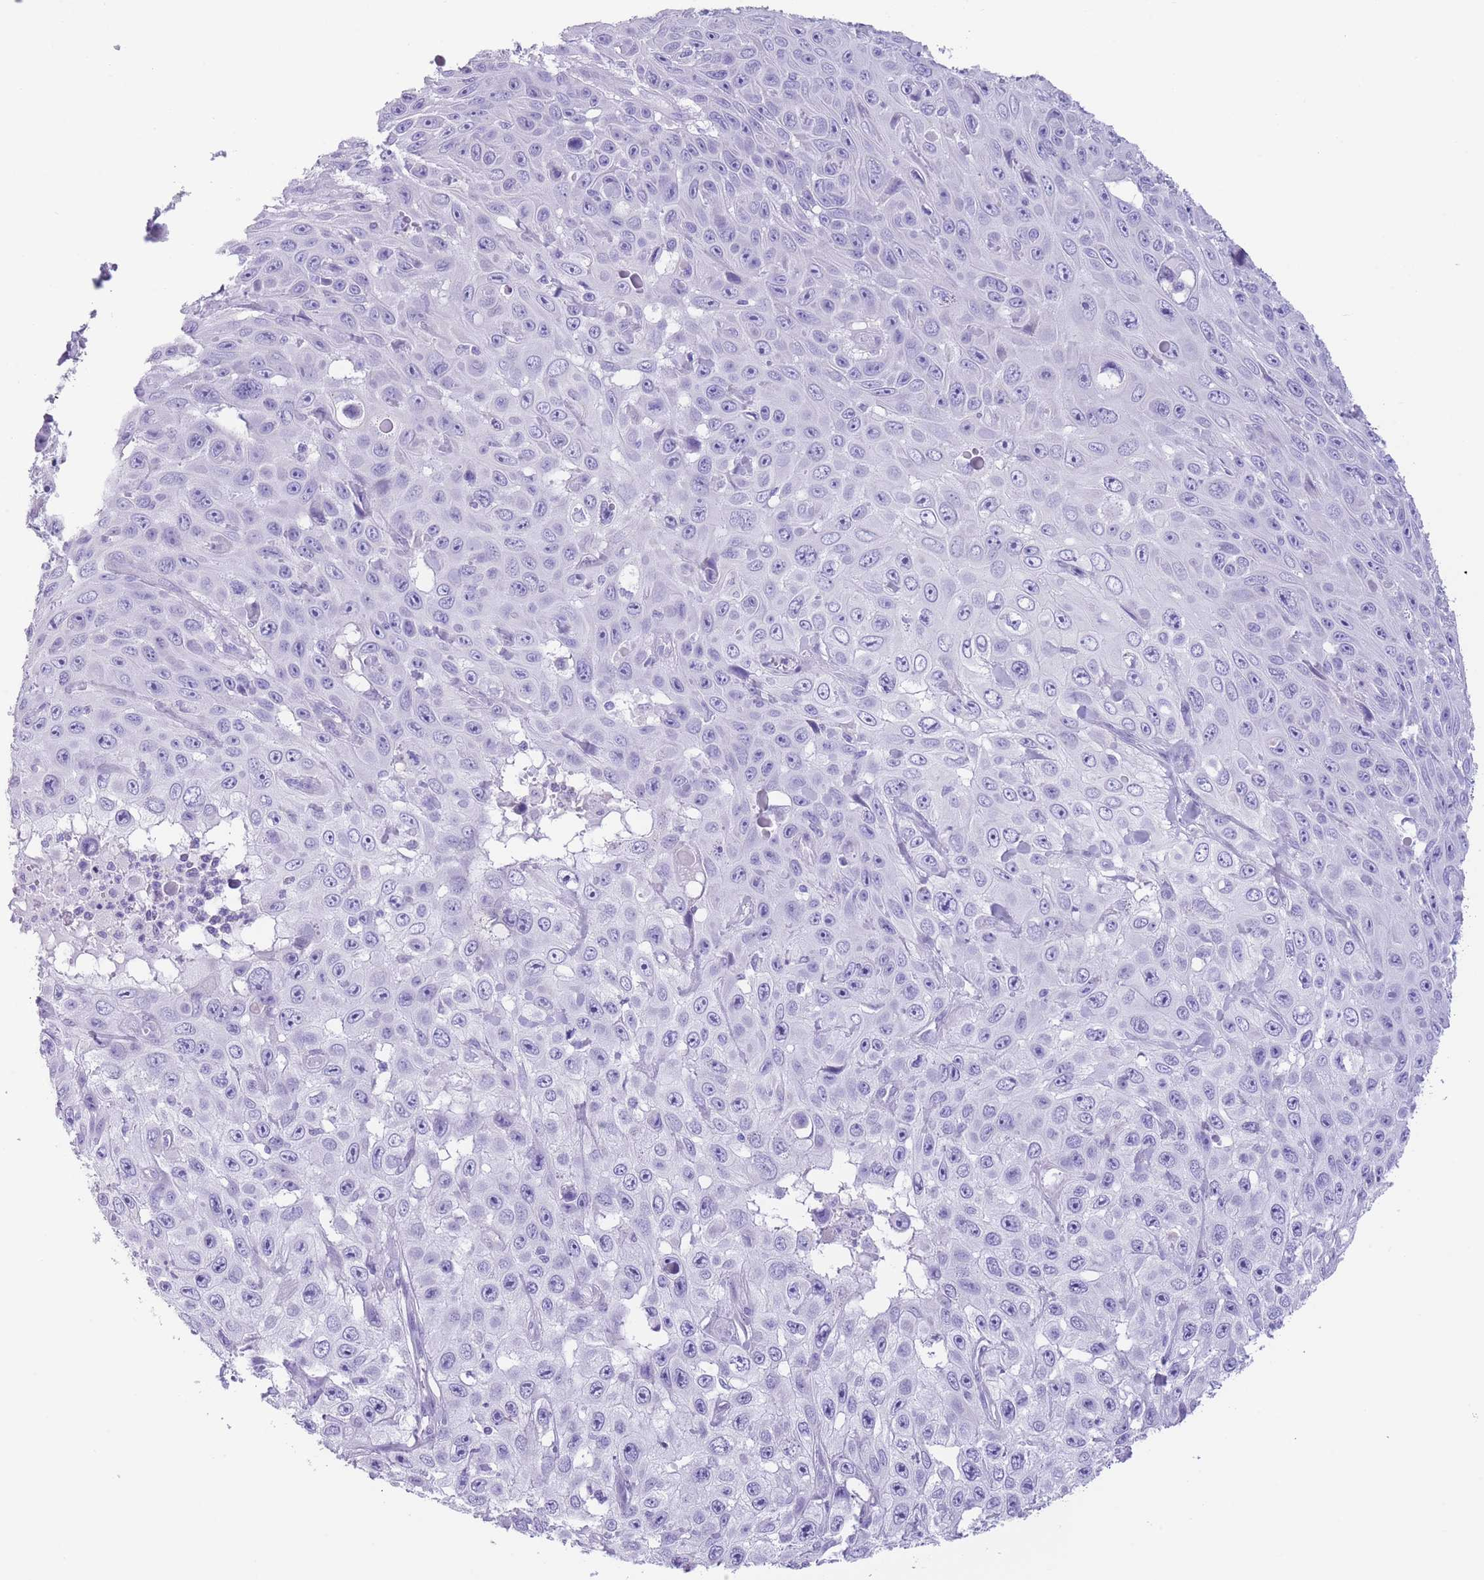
{"staining": {"intensity": "negative", "quantity": "none", "location": "none"}, "tissue": "skin cancer", "cell_type": "Tumor cells", "image_type": "cancer", "snomed": [{"axis": "morphology", "description": "Squamous cell carcinoma, NOS"}, {"axis": "topography", "description": "Skin"}], "caption": "A photomicrograph of human skin squamous cell carcinoma is negative for staining in tumor cells. (Stains: DAB (3,3'-diaminobenzidine) IHC with hematoxylin counter stain, Microscopy: brightfield microscopy at high magnification).", "gene": "RAI2", "patient": {"sex": "male", "age": 82}}